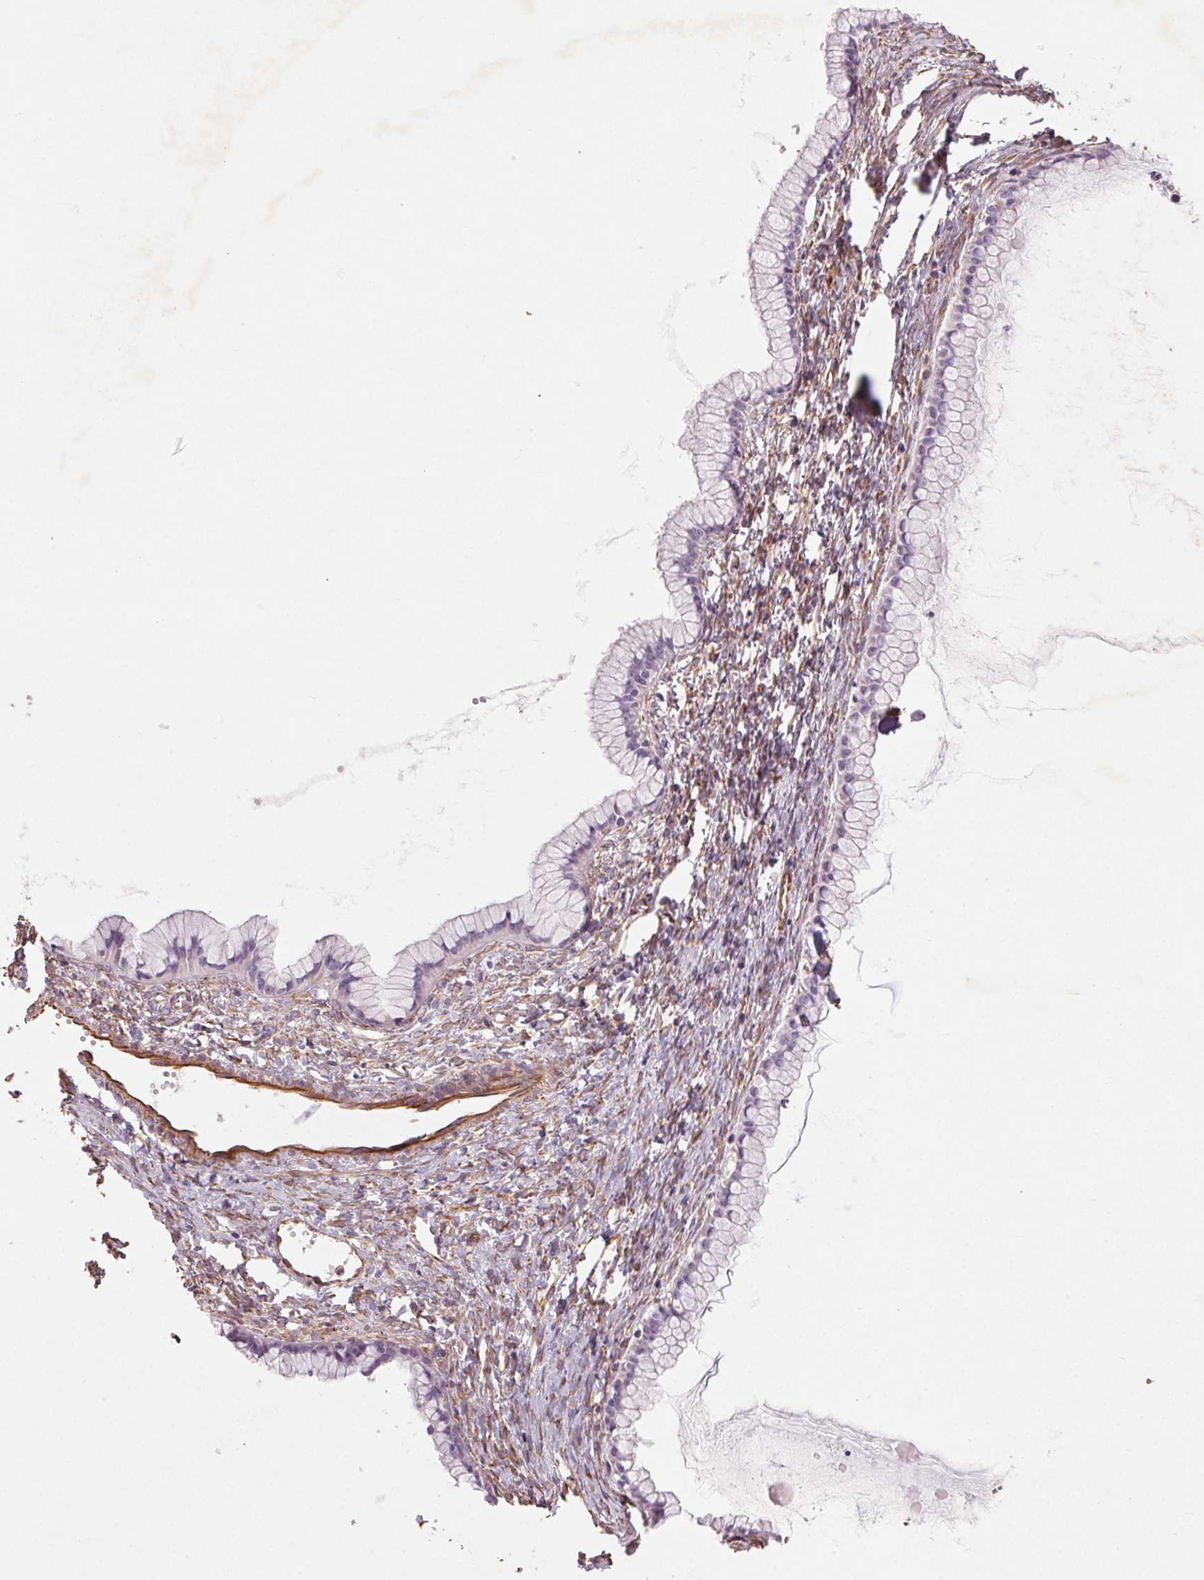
{"staining": {"intensity": "negative", "quantity": "none", "location": "none"}, "tissue": "ovarian cancer", "cell_type": "Tumor cells", "image_type": "cancer", "snomed": [{"axis": "morphology", "description": "Cystadenocarcinoma, mucinous, NOS"}, {"axis": "topography", "description": "Ovary"}], "caption": "IHC photomicrograph of ovarian mucinous cystadenocarcinoma stained for a protein (brown), which displays no positivity in tumor cells.", "gene": "CCSER1", "patient": {"sex": "female", "age": 41}}